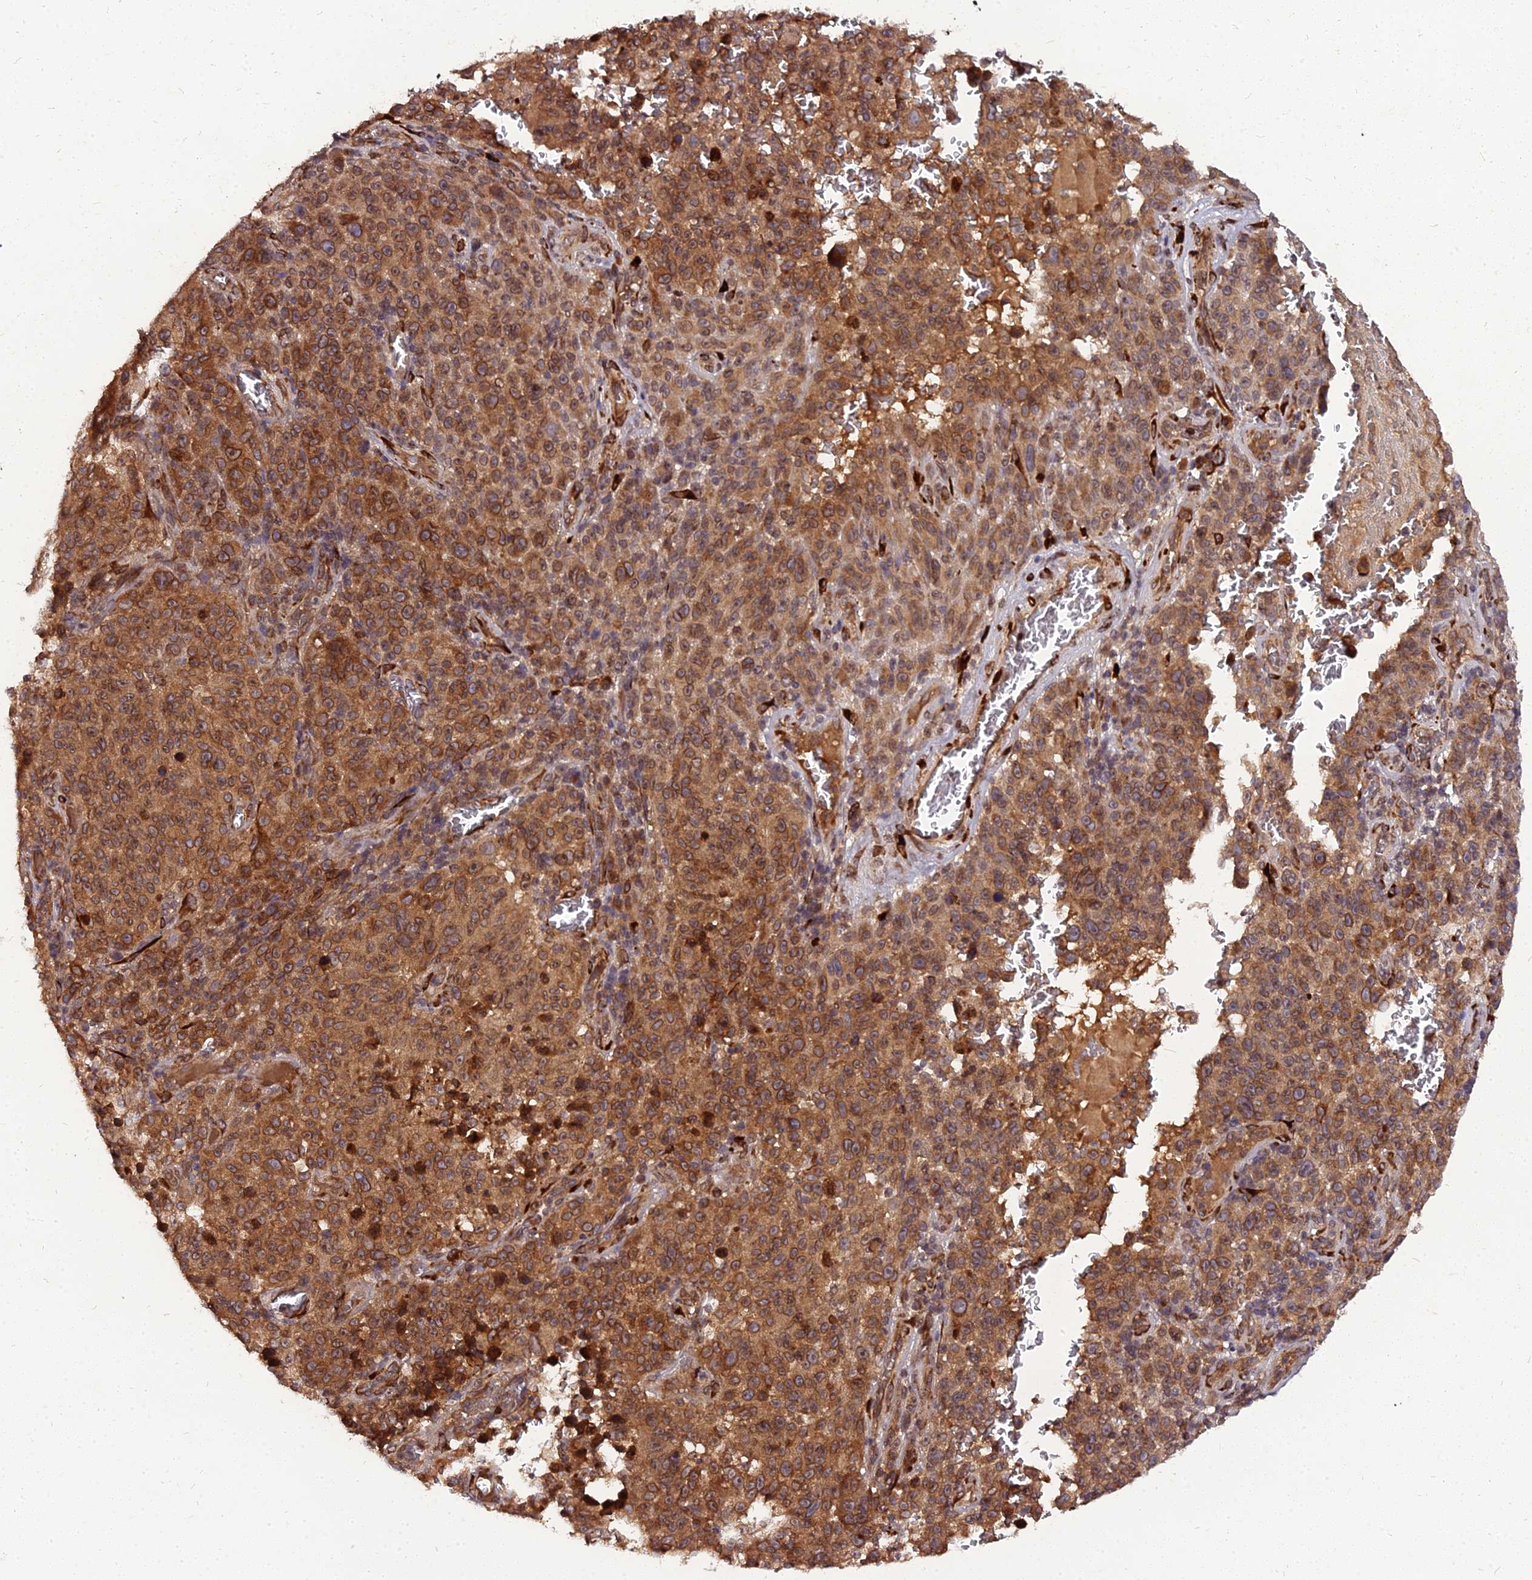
{"staining": {"intensity": "moderate", "quantity": ">75%", "location": "cytoplasmic/membranous"}, "tissue": "melanoma", "cell_type": "Tumor cells", "image_type": "cancer", "snomed": [{"axis": "morphology", "description": "Malignant melanoma, NOS"}, {"axis": "topography", "description": "Skin"}], "caption": "This photomicrograph exhibits IHC staining of malignant melanoma, with medium moderate cytoplasmic/membranous expression in about >75% of tumor cells.", "gene": "PDE4D", "patient": {"sex": "female", "age": 82}}